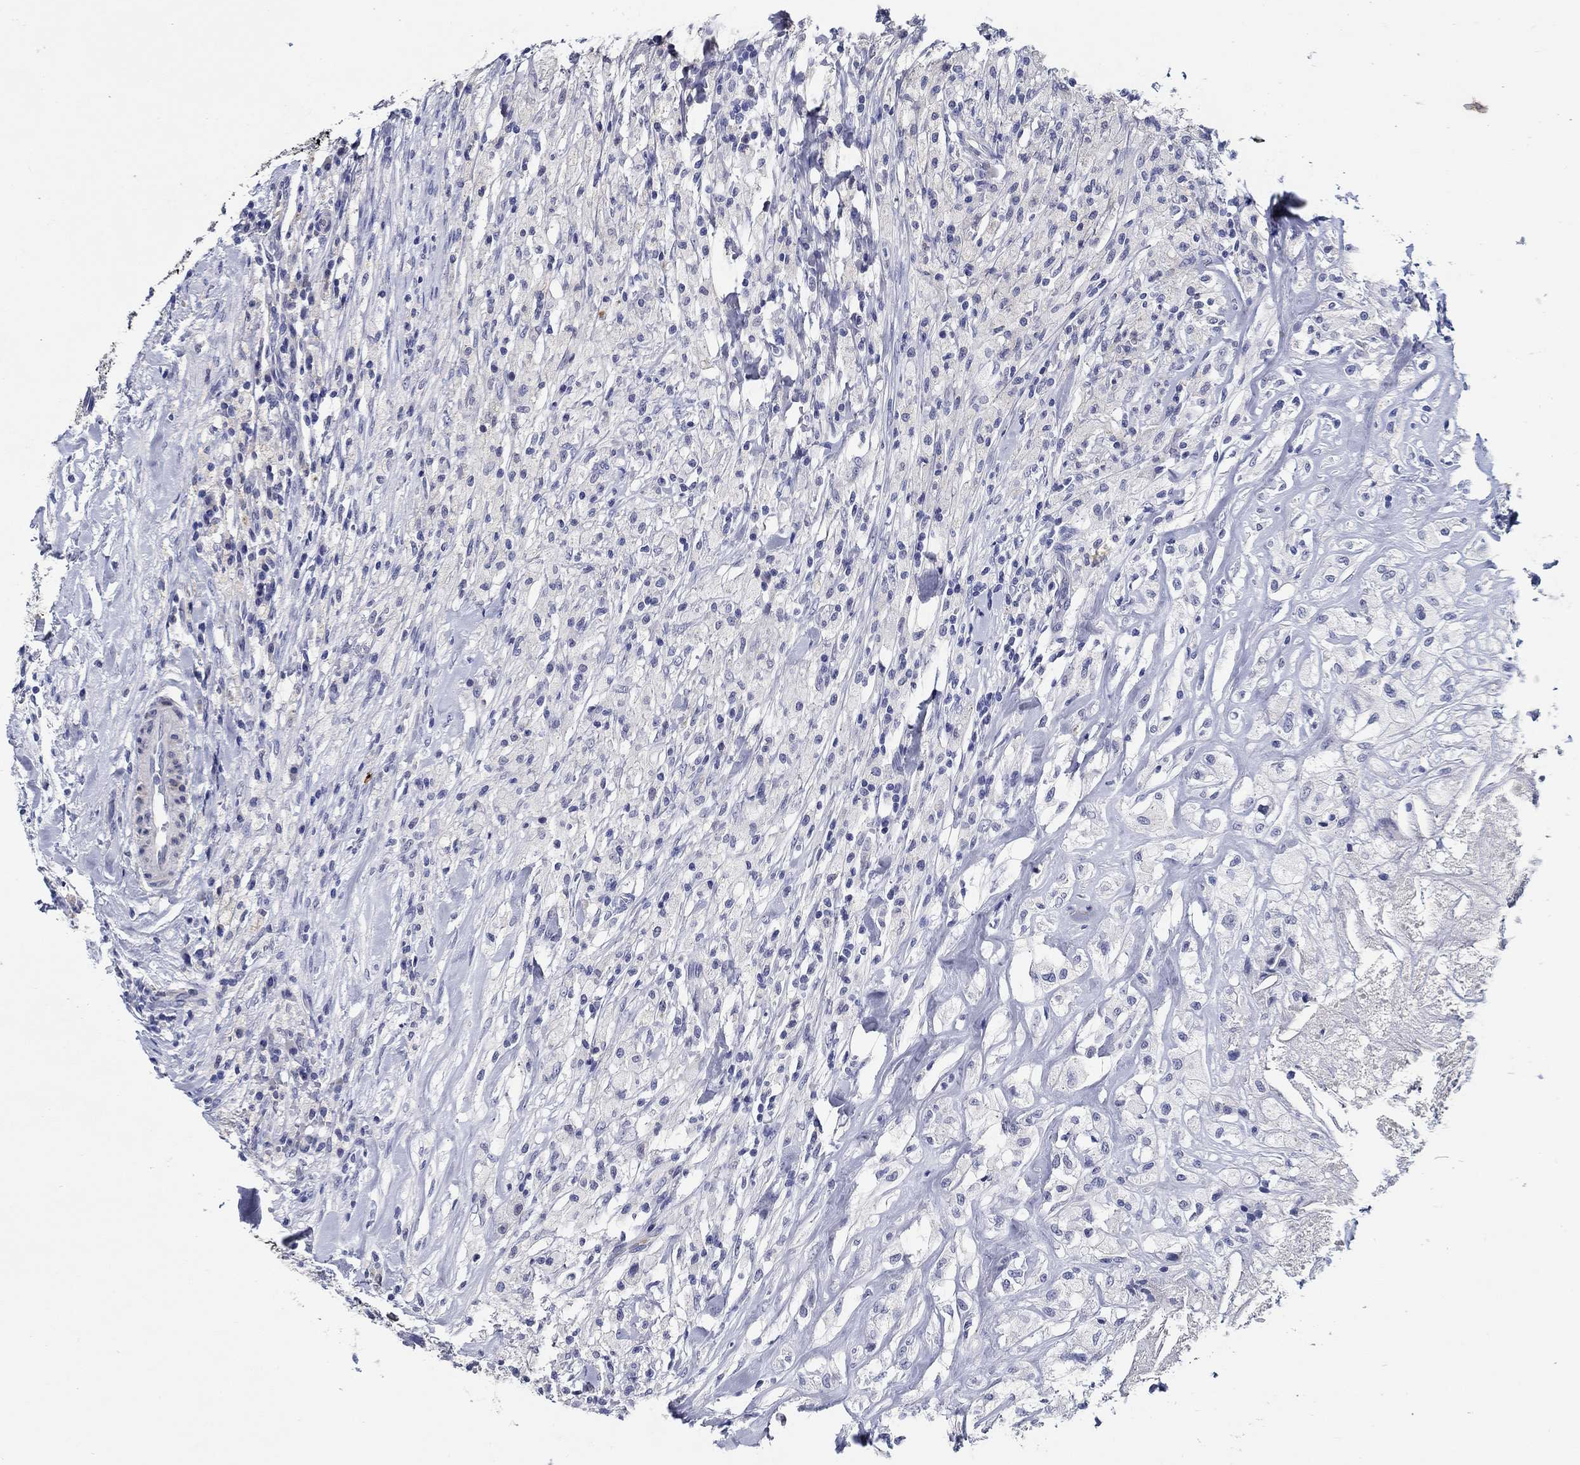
{"staining": {"intensity": "negative", "quantity": "none", "location": "none"}, "tissue": "testis cancer", "cell_type": "Tumor cells", "image_type": "cancer", "snomed": [{"axis": "morphology", "description": "Necrosis, NOS"}, {"axis": "morphology", "description": "Carcinoma, Embryonal, NOS"}, {"axis": "topography", "description": "Testis"}], "caption": "DAB immunohistochemical staining of testis cancer displays no significant positivity in tumor cells.", "gene": "MC2R", "patient": {"sex": "male", "age": 19}}